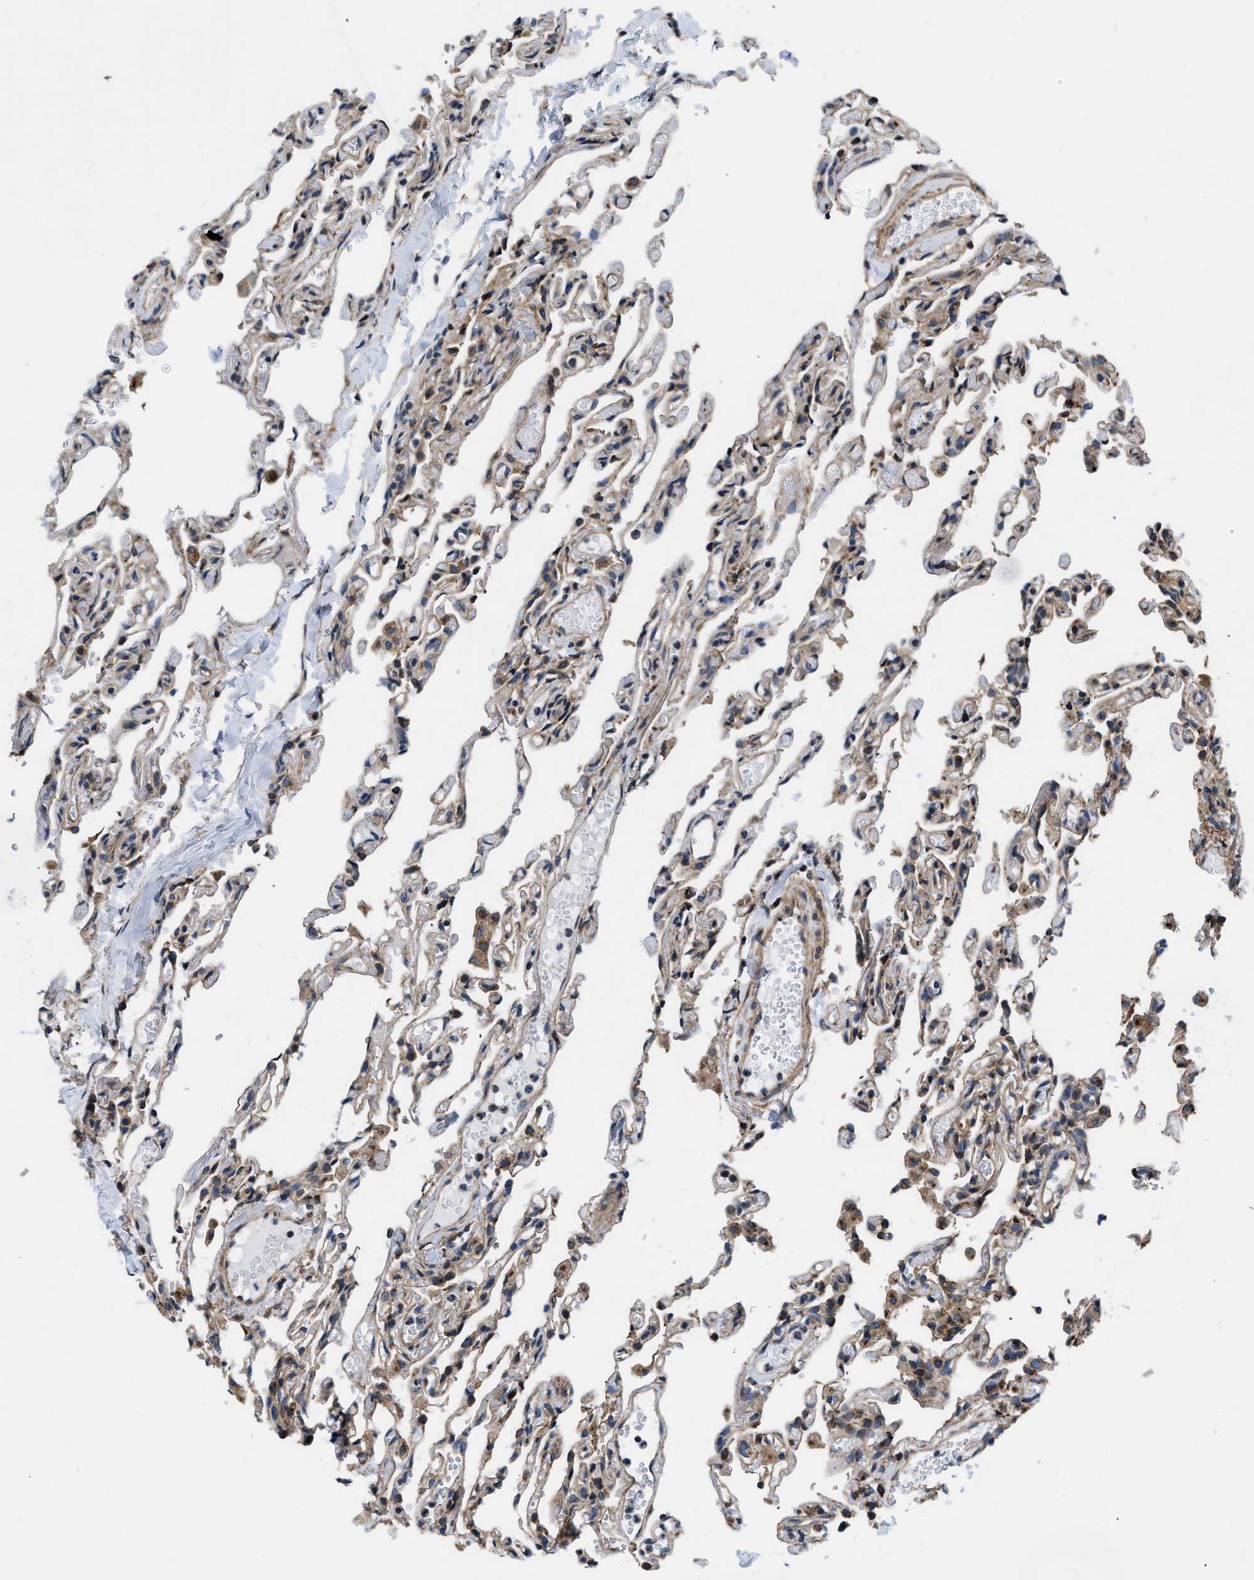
{"staining": {"intensity": "weak", "quantity": "25%-75%", "location": "cytoplasmic/membranous"}, "tissue": "lung", "cell_type": "Alveolar cells", "image_type": "normal", "snomed": [{"axis": "morphology", "description": "Normal tissue, NOS"}, {"axis": "topography", "description": "Lung"}], "caption": "Immunohistochemistry (IHC) of unremarkable human lung demonstrates low levels of weak cytoplasmic/membranous positivity in about 25%-75% of alveolar cells. The protein of interest is stained brown, and the nuclei are stained in blue (DAB (3,3'-diaminobenzidine) IHC with brightfield microscopy, high magnification).", "gene": "CEP128", "patient": {"sex": "male", "age": 21}}